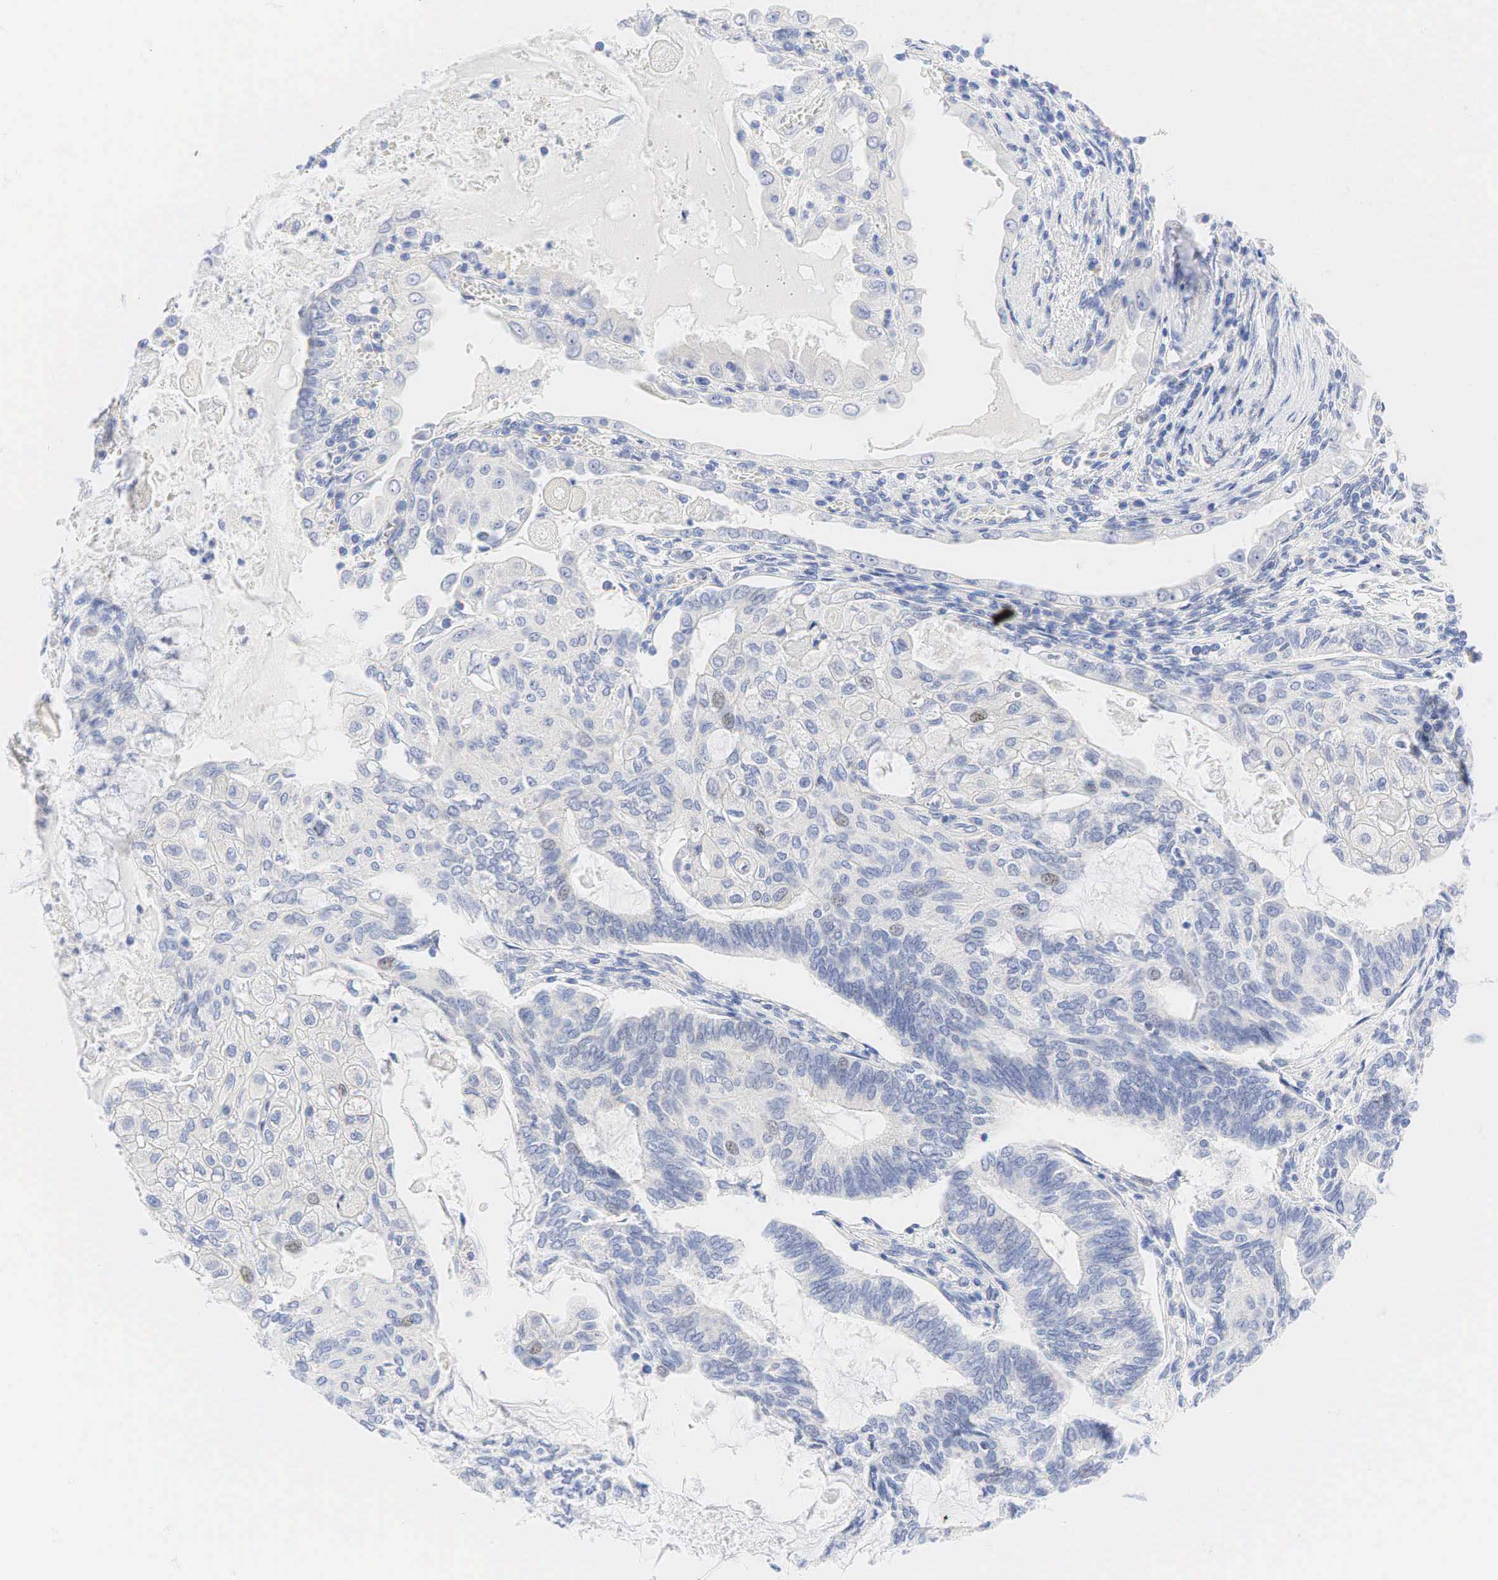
{"staining": {"intensity": "weak", "quantity": "<25%", "location": "nuclear"}, "tissue": "endometrial cancer", "cell_type": "Tumor cells", "image_type": "cancer", "snomed": [{"axis": "morphology", "description": "Adenocarcinoma, NOS"}, {"axis": "topography", "description": "Endometrium"}], "caption": "An immunohistochemistry (IHC) photomicrograph of endometrial cancer (adenocarcinoma) is shown. There is no staining in tumor cells of endometrial cancer (adenocarcinoma). The staining is performed using DAB brown chromogen with nuclei counter-stained in using hematoxylin.", "gene": "AR", "patient": {"sex": "female", "age": 79}}